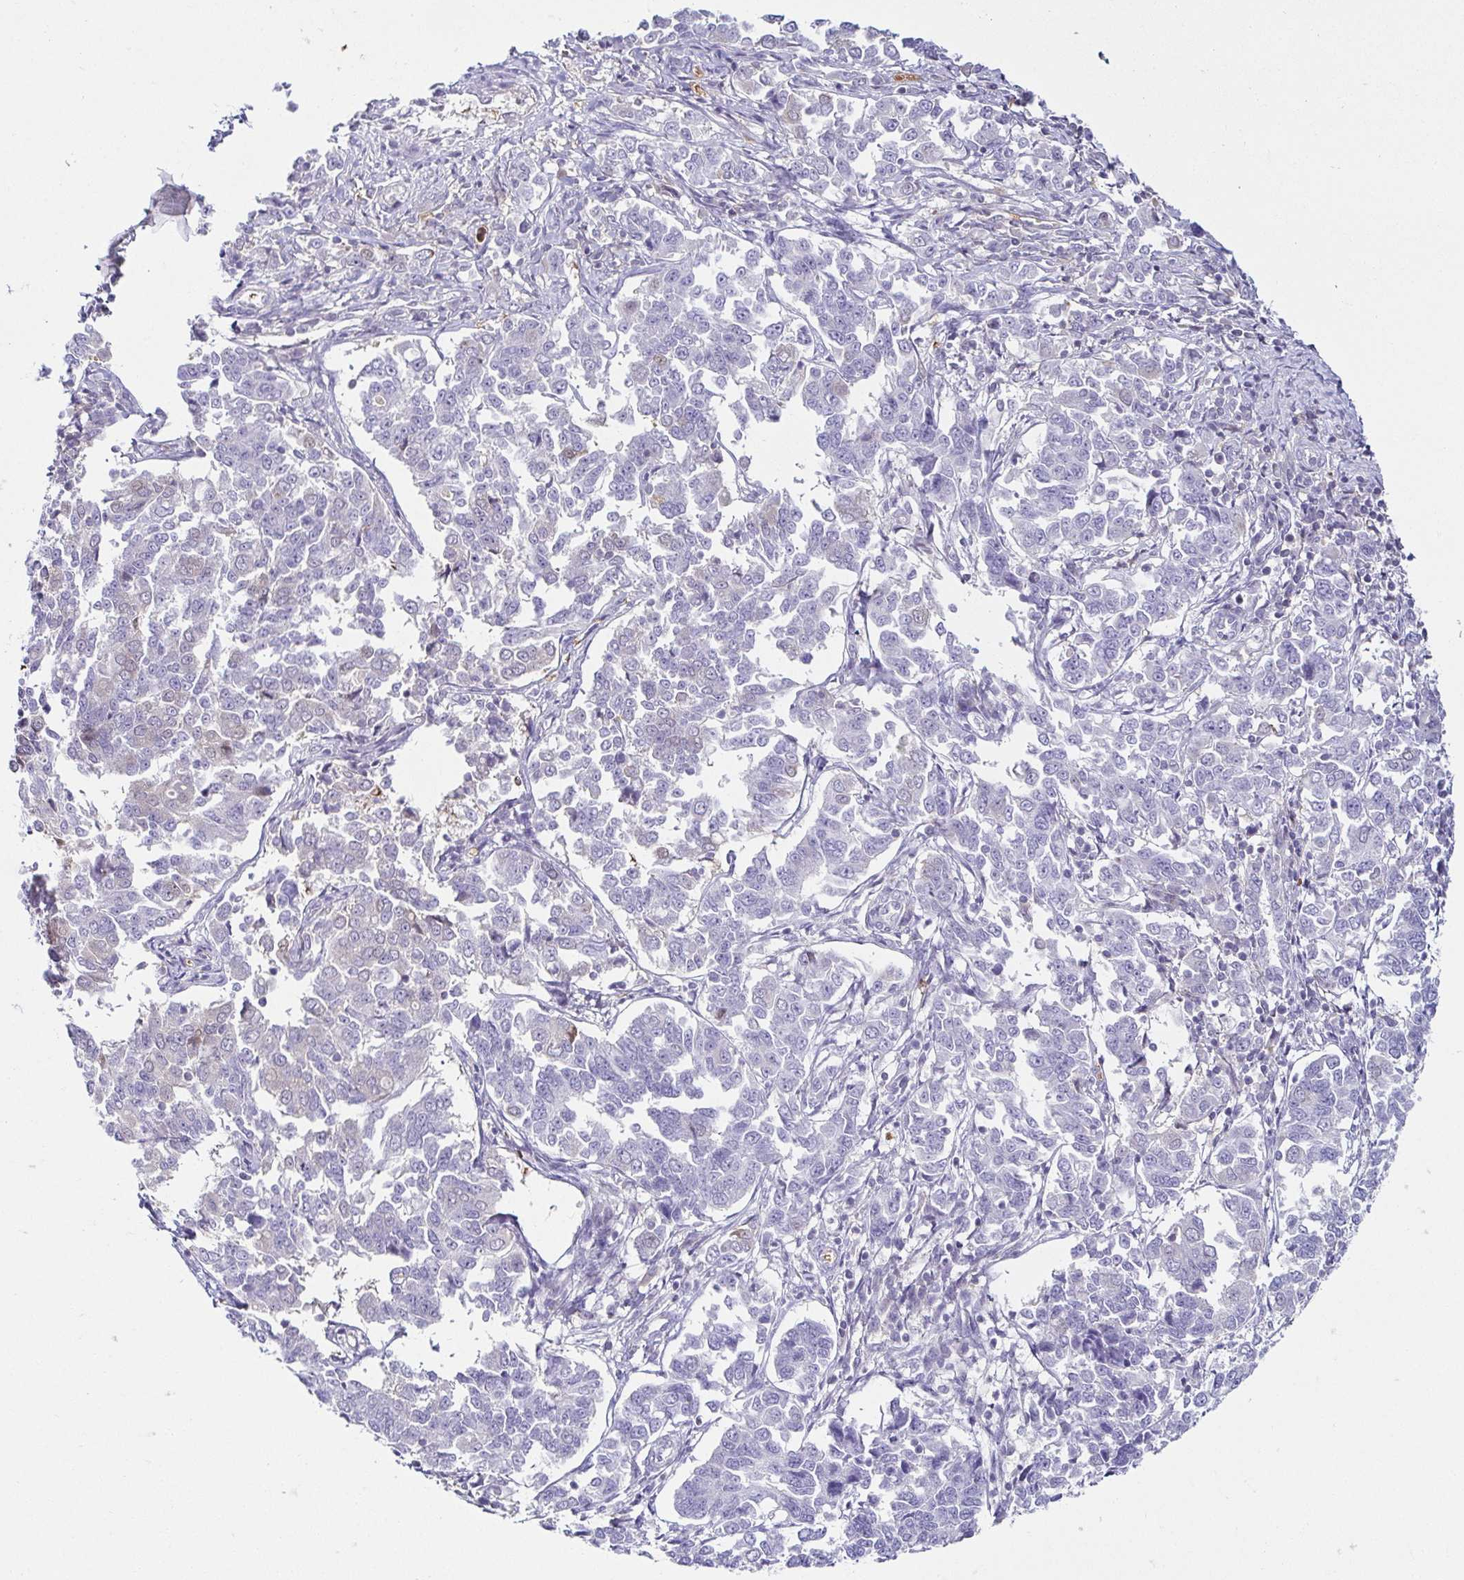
{"staining": {"intensity": "negative", "quantity": "none", "location": "none"}, "tissue": "endometrial cancer", "cell_type": "Tumor cells", "image_type": "cancer", "snomed": [{"axis": "morphology", "description": "Adenocarcinoma, NOS"}, {"axis": "topography", "description": "Endometrium"}], "caption": "Protein analysis of endometrial cancer (adenocarcinoma) displays no significant expression in tumor cells.", "gene": "FAM162B", "patient": {"sex": "female", "age": 43}}